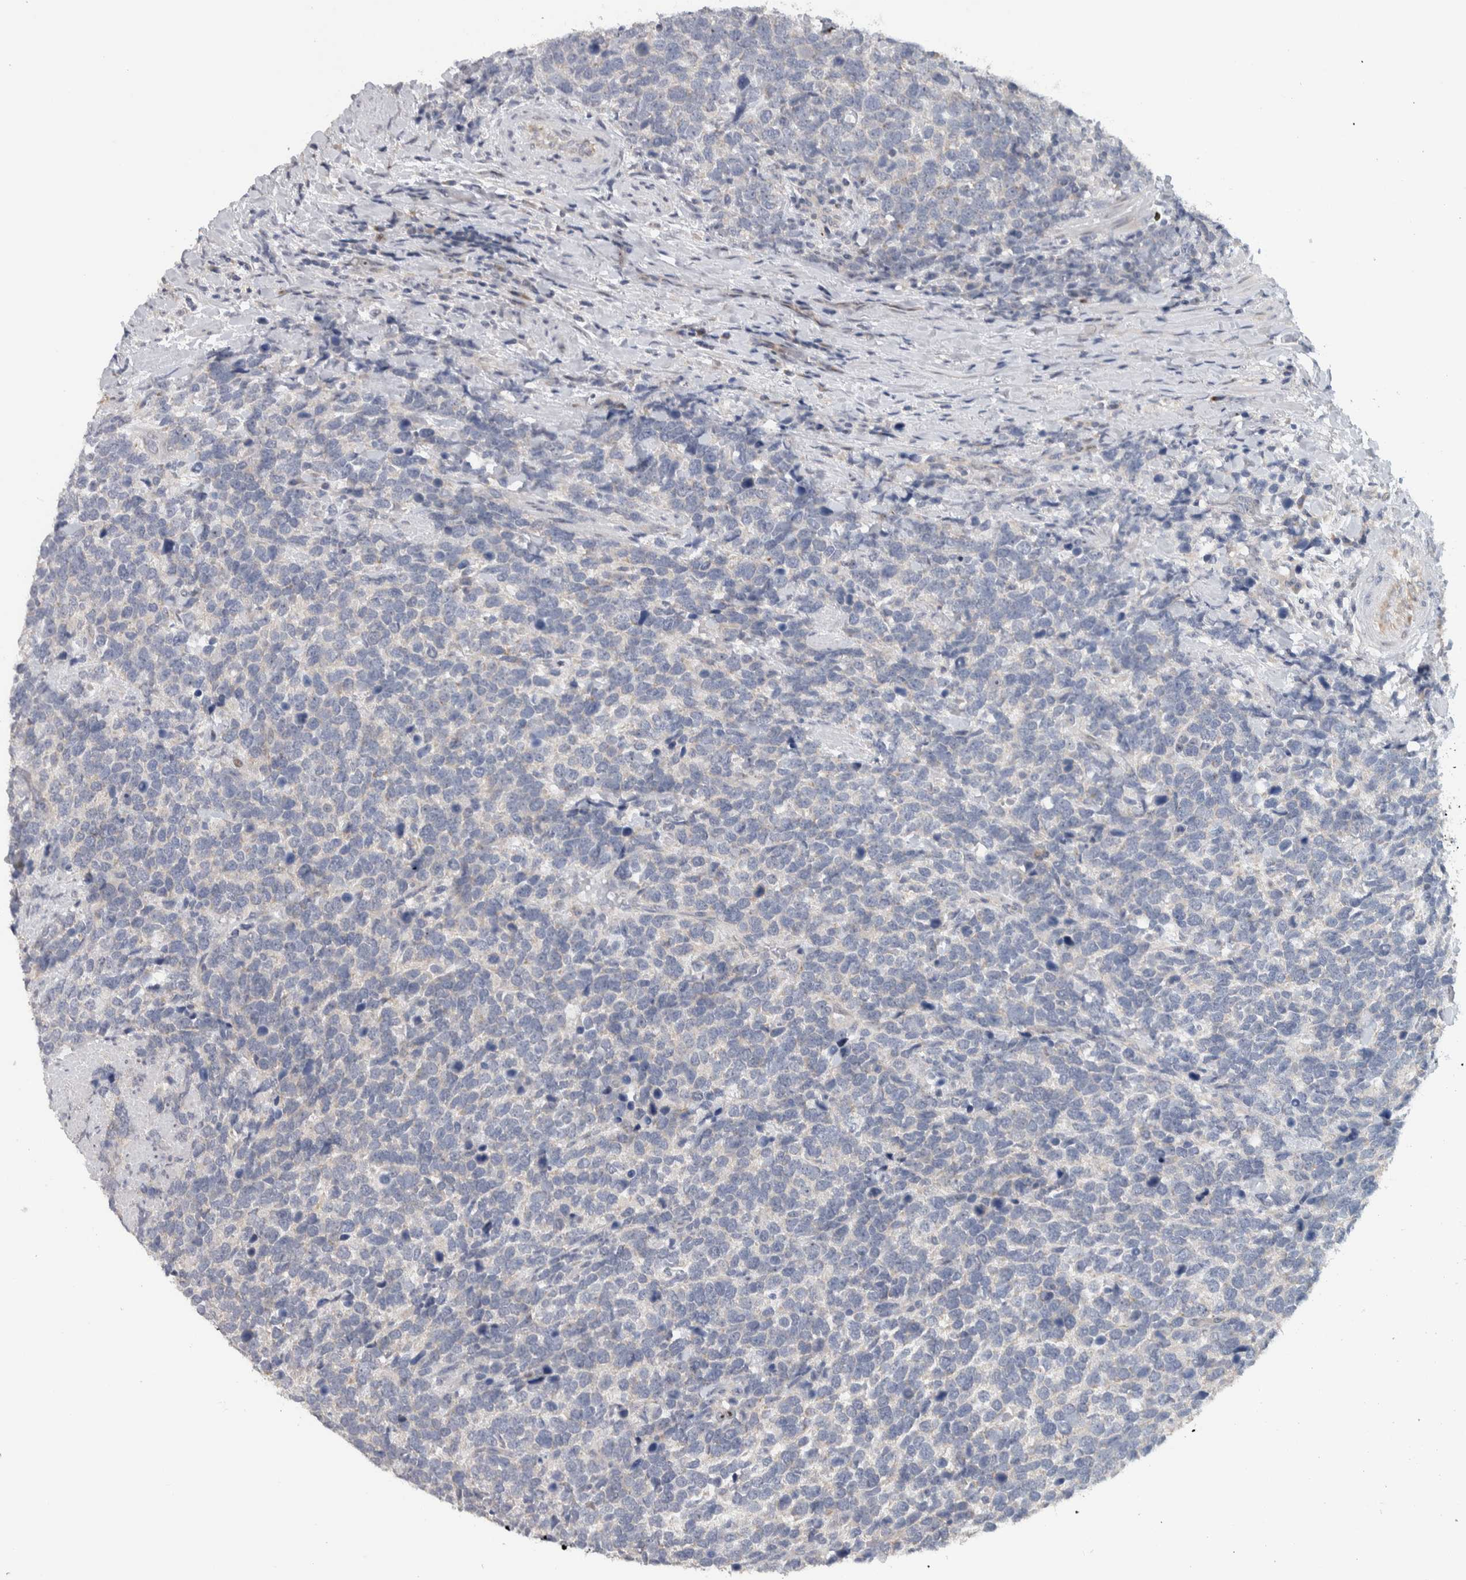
{"staining": {"intensity": "negative", "quantity": "none", "location": "none"}, "tissue": "urothelial cancer", "cell_type": "Tumor cells", "image_type": "cancer", "snomed": [{"axis": "morphology", "description": "Urothelial carcinoma, High grade"}, {"axis": "topography", "description": "Urinary bladder"}], "caption": "Tumor cells show no significant protein expression in urothelial cancer.", "gene": "PRRG4", "patient": {"sex": "female", "age": 82}}